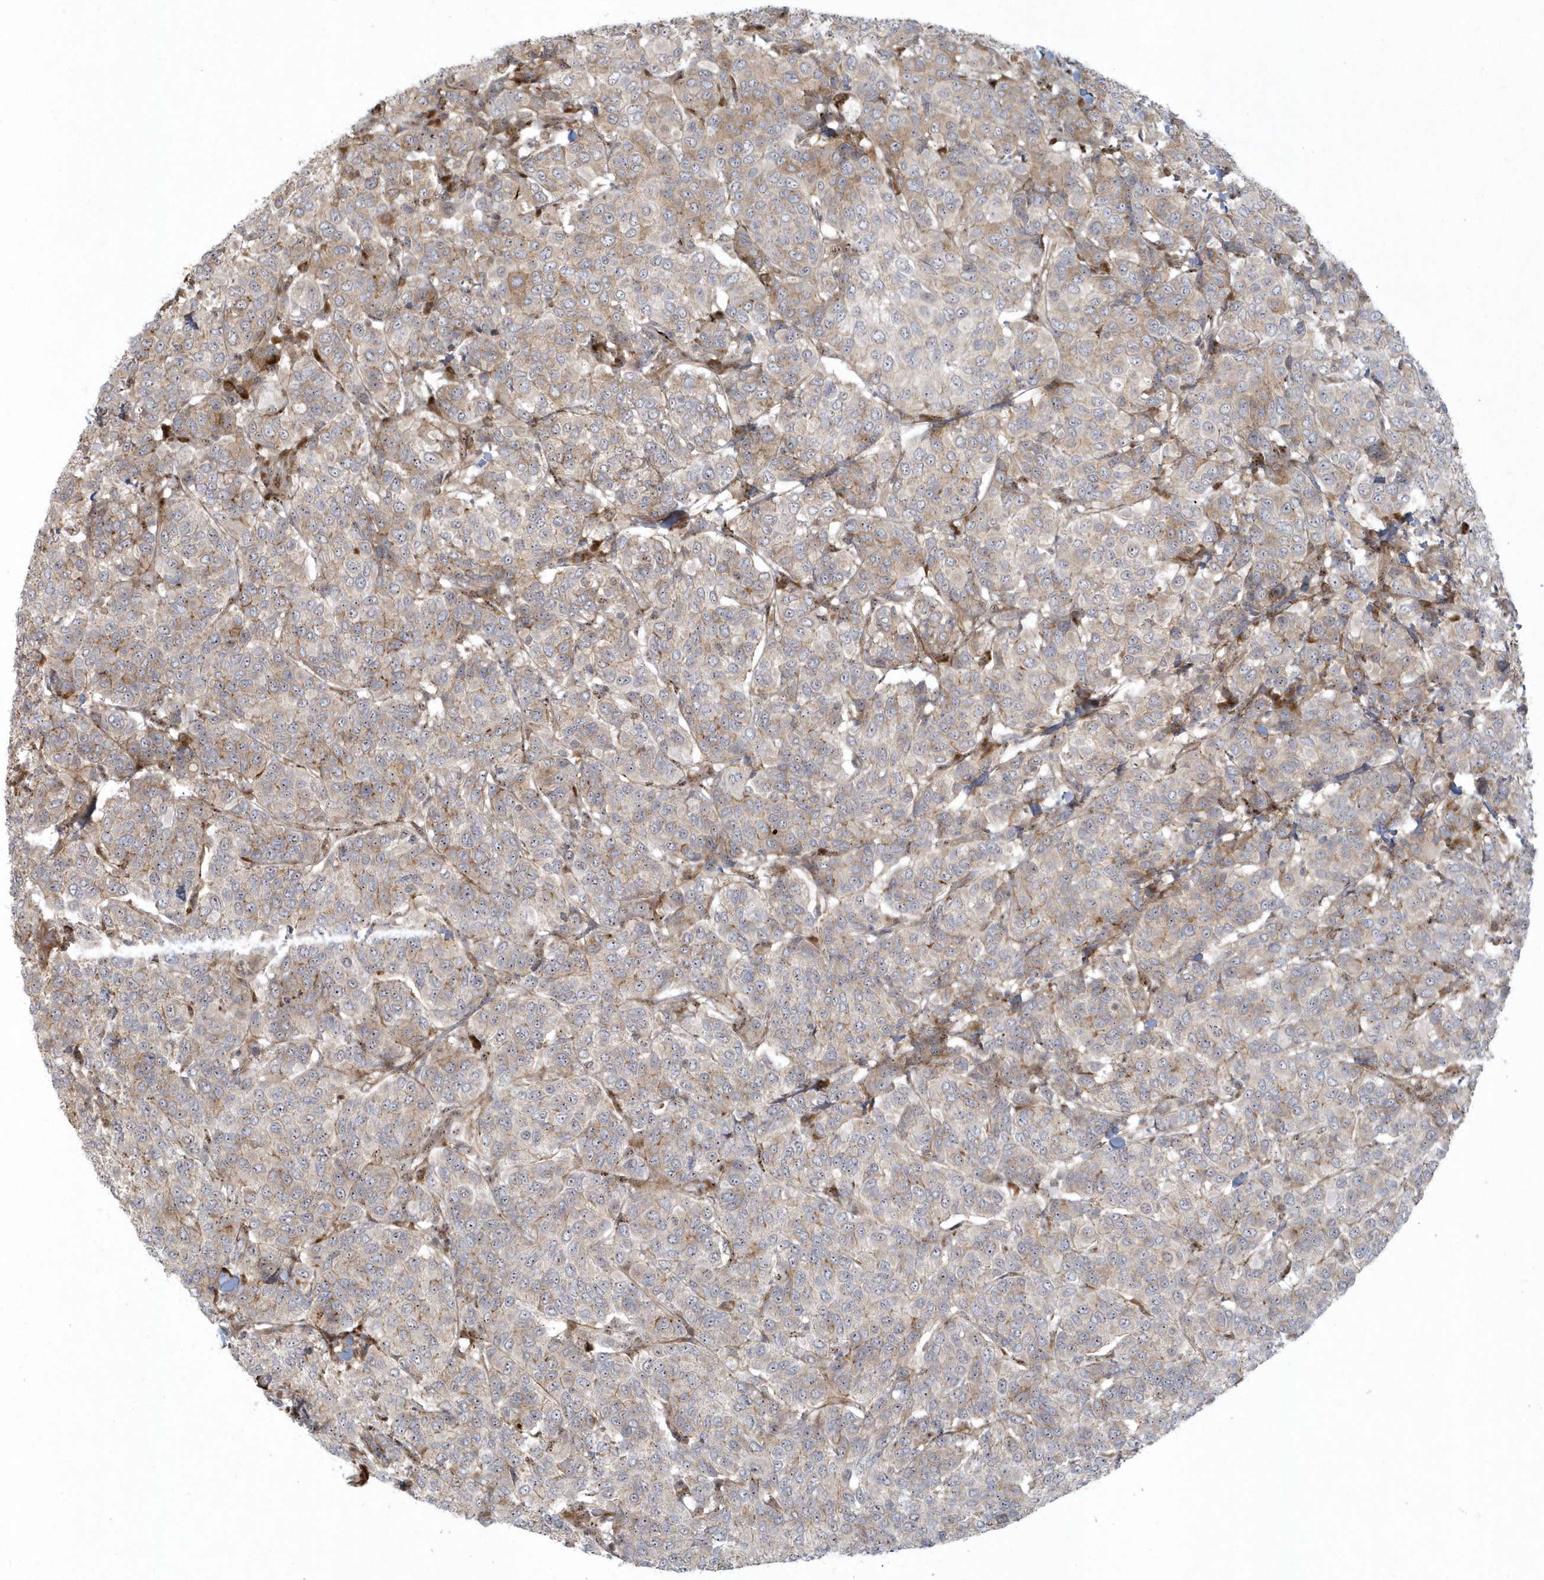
{"staining": {"intensity": "weak", "quantity": "25%-75%", "location": "cytoplasmic/membranous"}, "tissue": "breast cancer", "cell_type": "Tumor cells", "image_type": "cancer", "snomed": [{"axis": "morphology", "description": "Duct carcinoma"}, {"axis": "topography", "description": "Breast"}], "caption": "Breast intraductal carcinoma tissue exhibits weak cytoplasmic/membranous staining in about 25%-75% of tumor cells, visualized by immunohistochemistry.", "gene": "MASP2", "patient": {"sex": "female", "age": 55}}